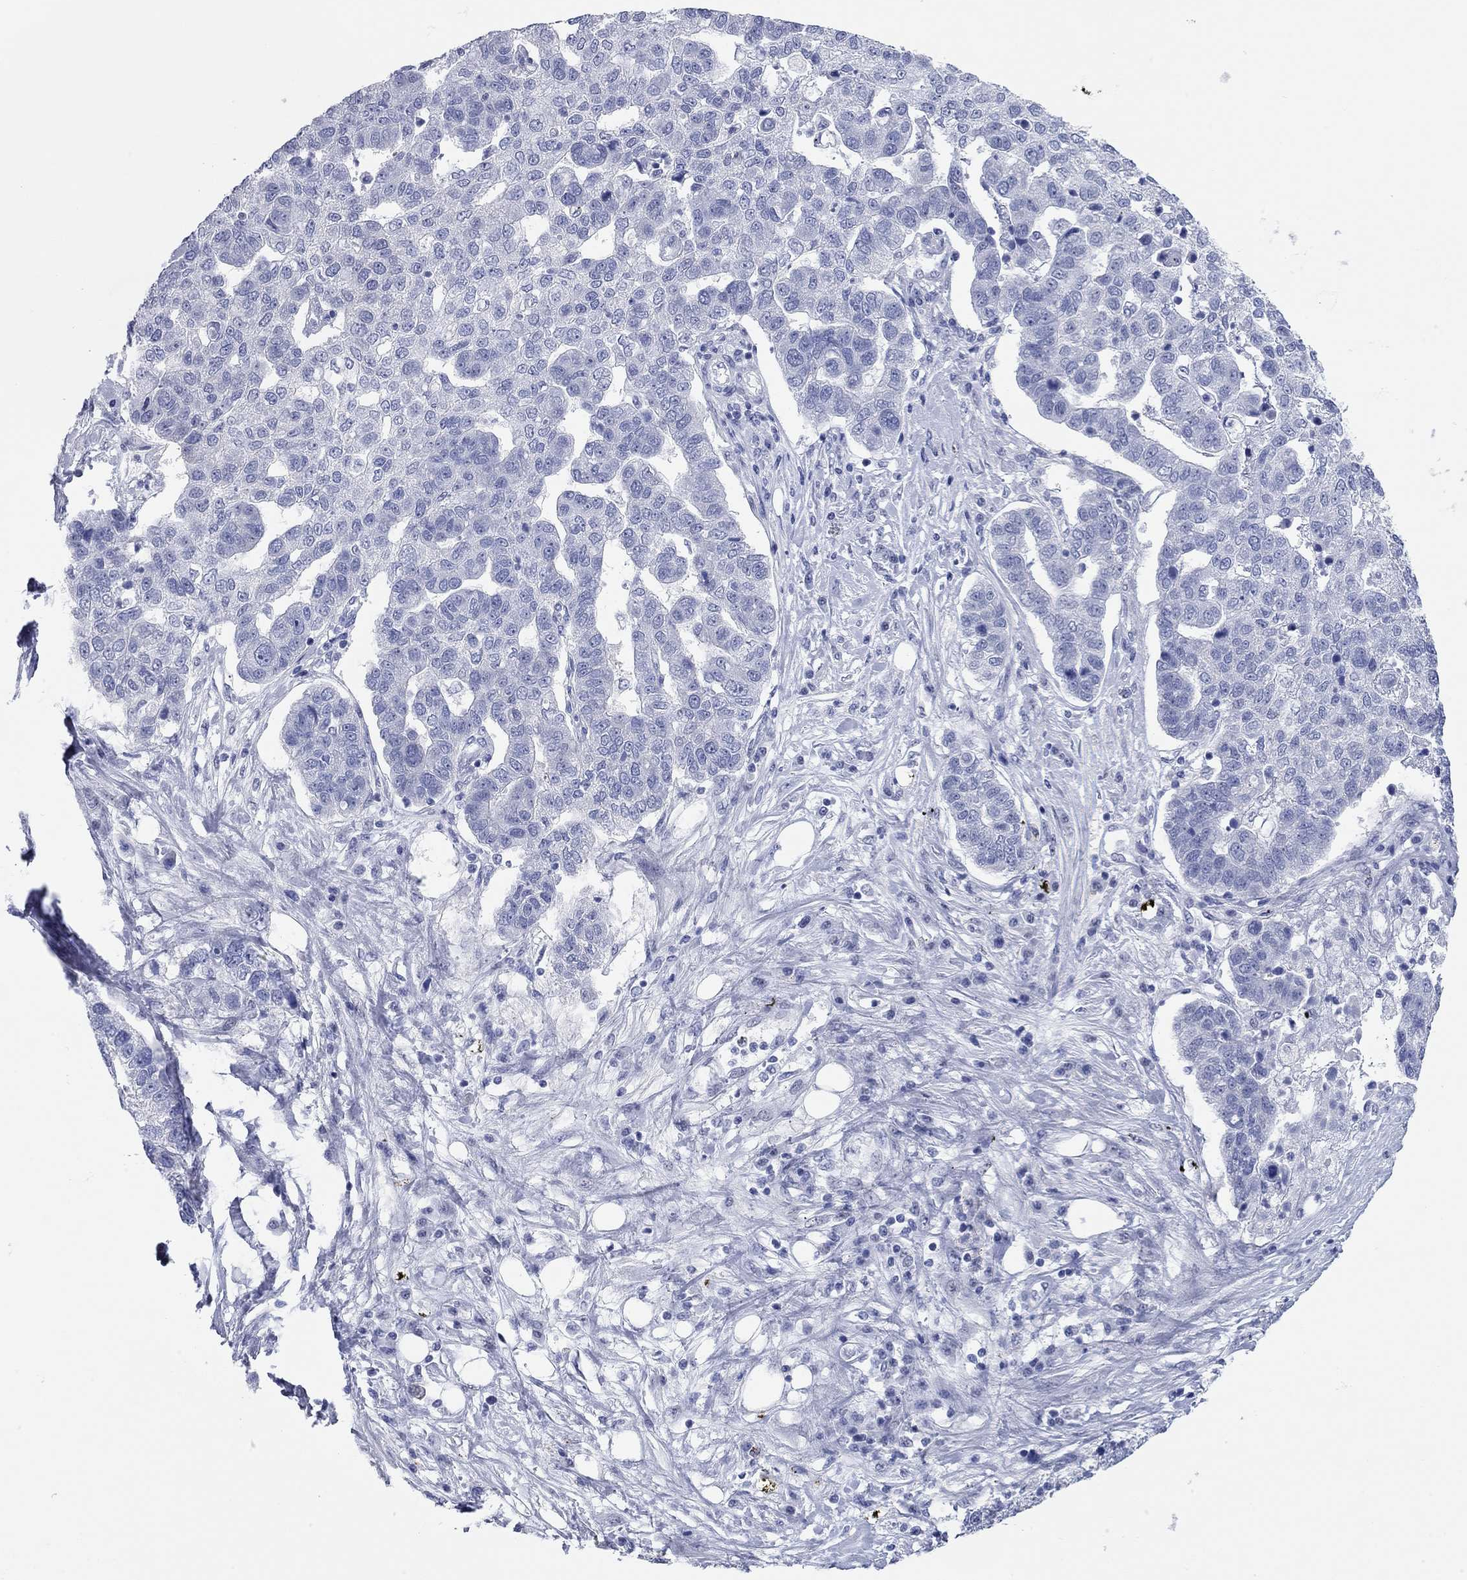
{"staining": {"intensity": "negative", "quantity": "none", "location": "none"}, "tissue": "pancreatic cancer", "cell_type": "Tumor cells", "image_type": "cancer", "snomed": [{"axis": "morphology", "description": "Adenocarcinoma, NOS"}, {"axis": "topography", "description": "Pancreas"}], "caption": "IHC micrograph of pancreatic adenocarcinoma stained for a protein (brown), which displays no staining in tumor cells.", "gene": "WASF3", "patient": {"sex": "female", "age": 61}}